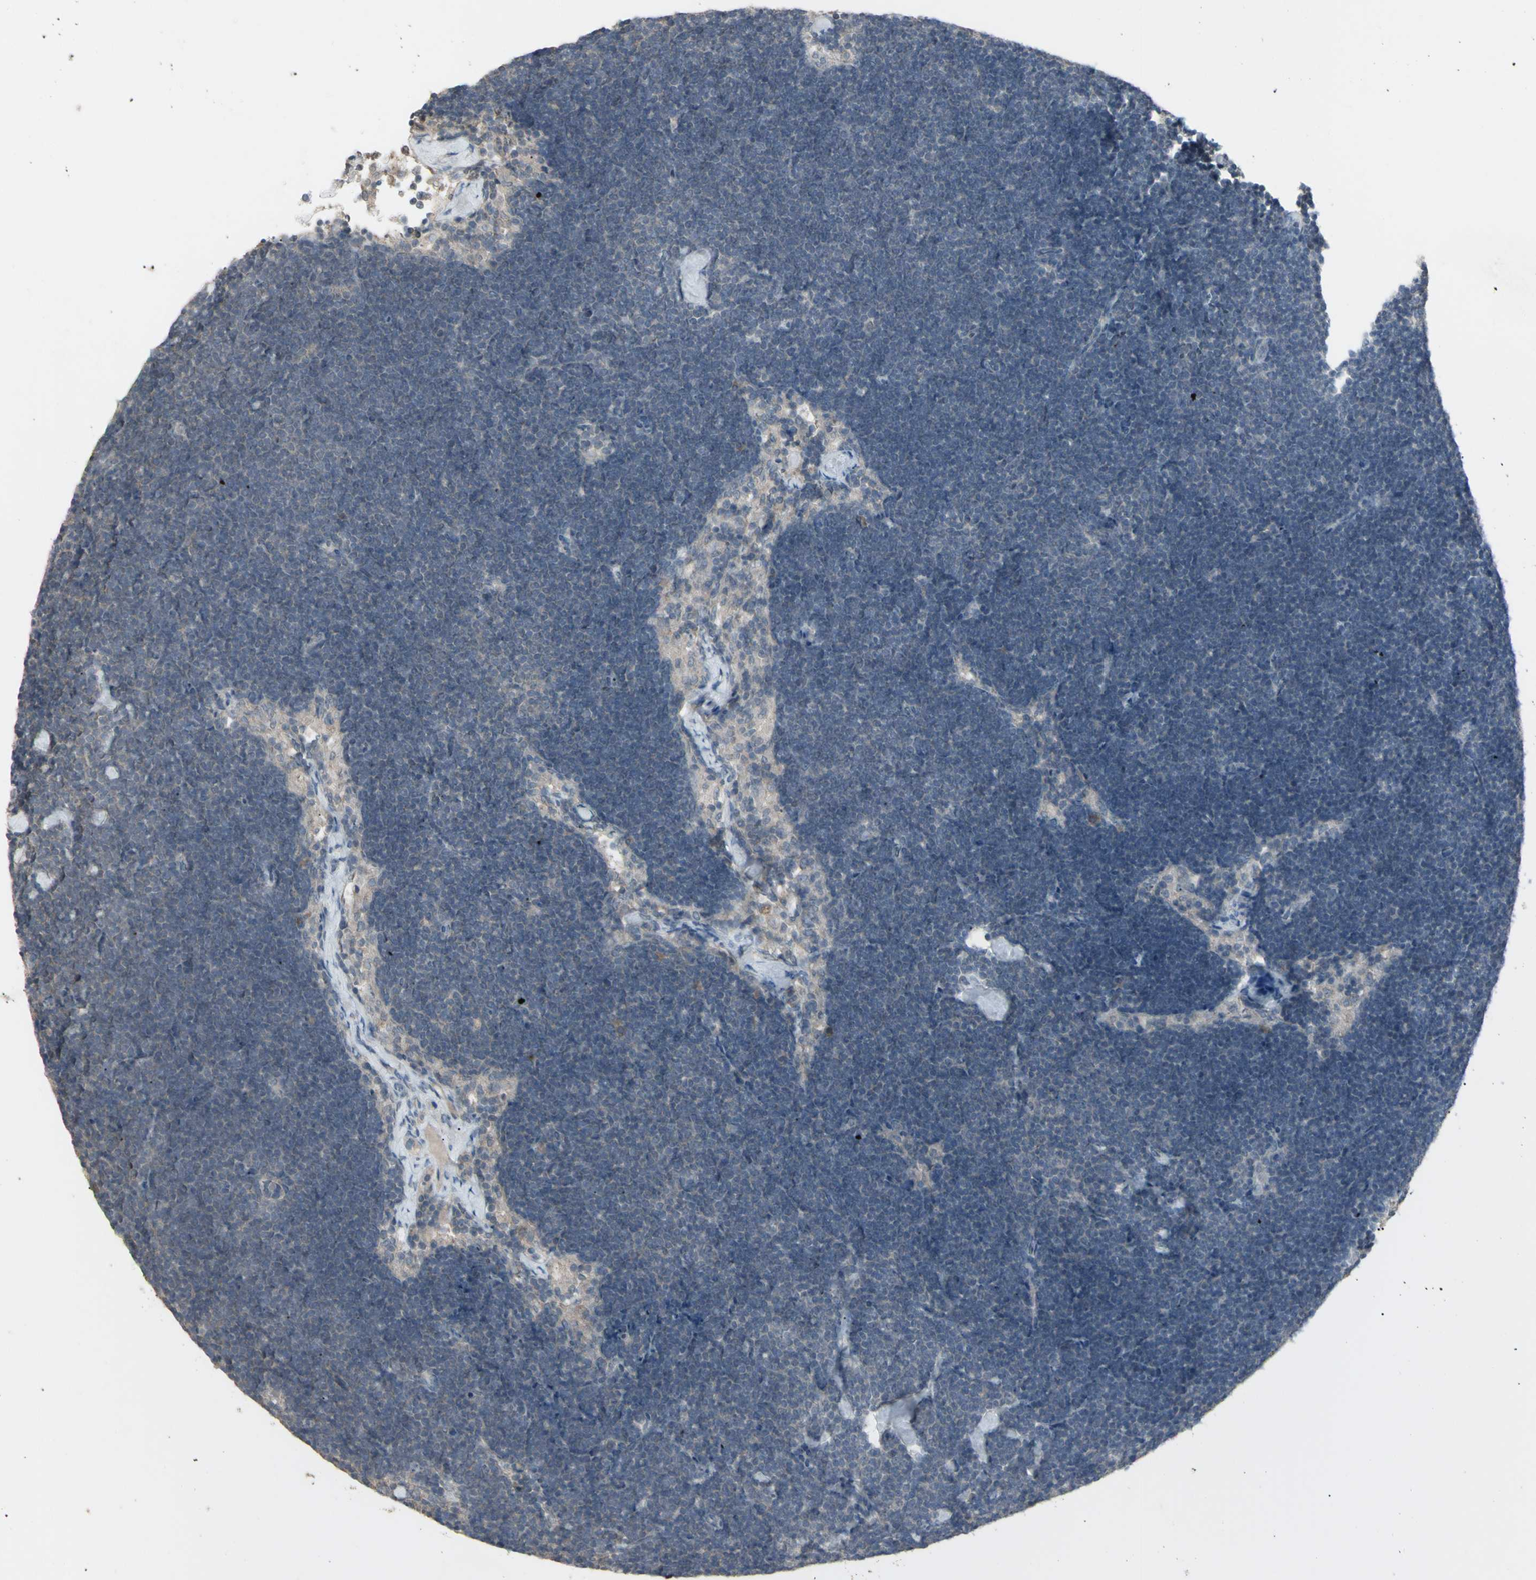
{"staining": {"intensity": "weak", "quantity": "25%-75%", "location": "nuclear"}, "tissue": "lymph node", "cell_type": "Germinal center cells", "image_type": "normal", "snomed": [{"axis": "morphology", "description": "Normal tissue, NOS"}, {"axis": "topography", "description": "Lymph node"}], "caption": "Germinal center cells exhibit weak nuclear staining in approximately 25%-75% of cells in normal lymph node. (DAB IHC with brightfield microscopy, high magnification).", "gene": "PIAS4", "patient": {"sex": "male", "age": 63}}